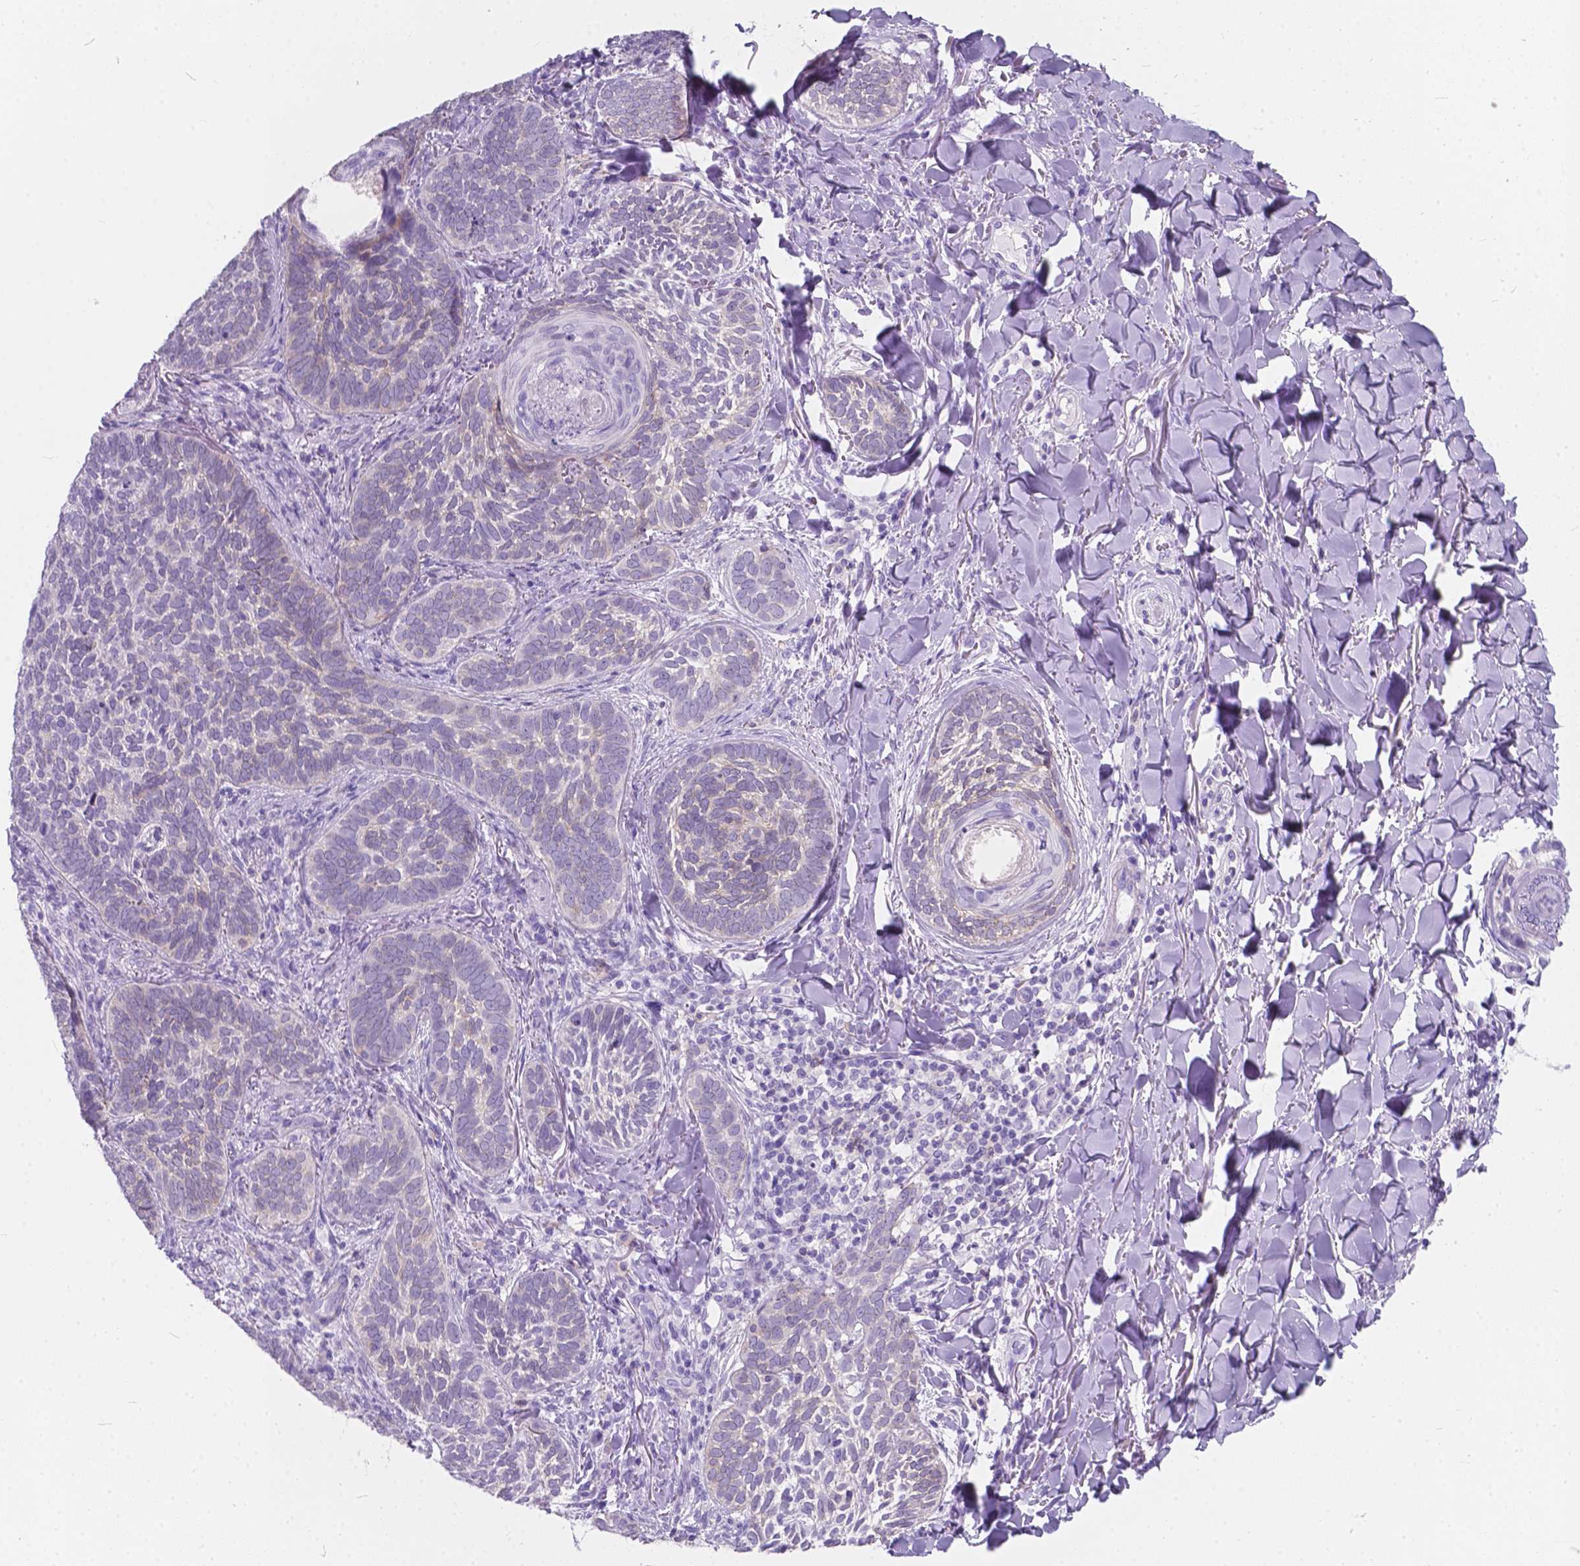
{"staining": {"intensity": "negative", "quantity": "none", "location": "none"}, "tissue": "skin cancer", "cell_type": "Tumor cells", "image_type": "cancer", "snomed": [{"axis": "morphology", "description": "Normal tissue, NOS"}, {"axis": "morphology", "description": "Basal cell carcinoma"}, {"axis": "topography", "description": "Skin"}], "caption": "There is no significant staining in tumor cells of skin basal cell carcinoma. (Immunohistochemistry, brightfield microscopy, high magnification).", "gene": "KIAA0040", "patient": {"sex": "male", "age": 46}}